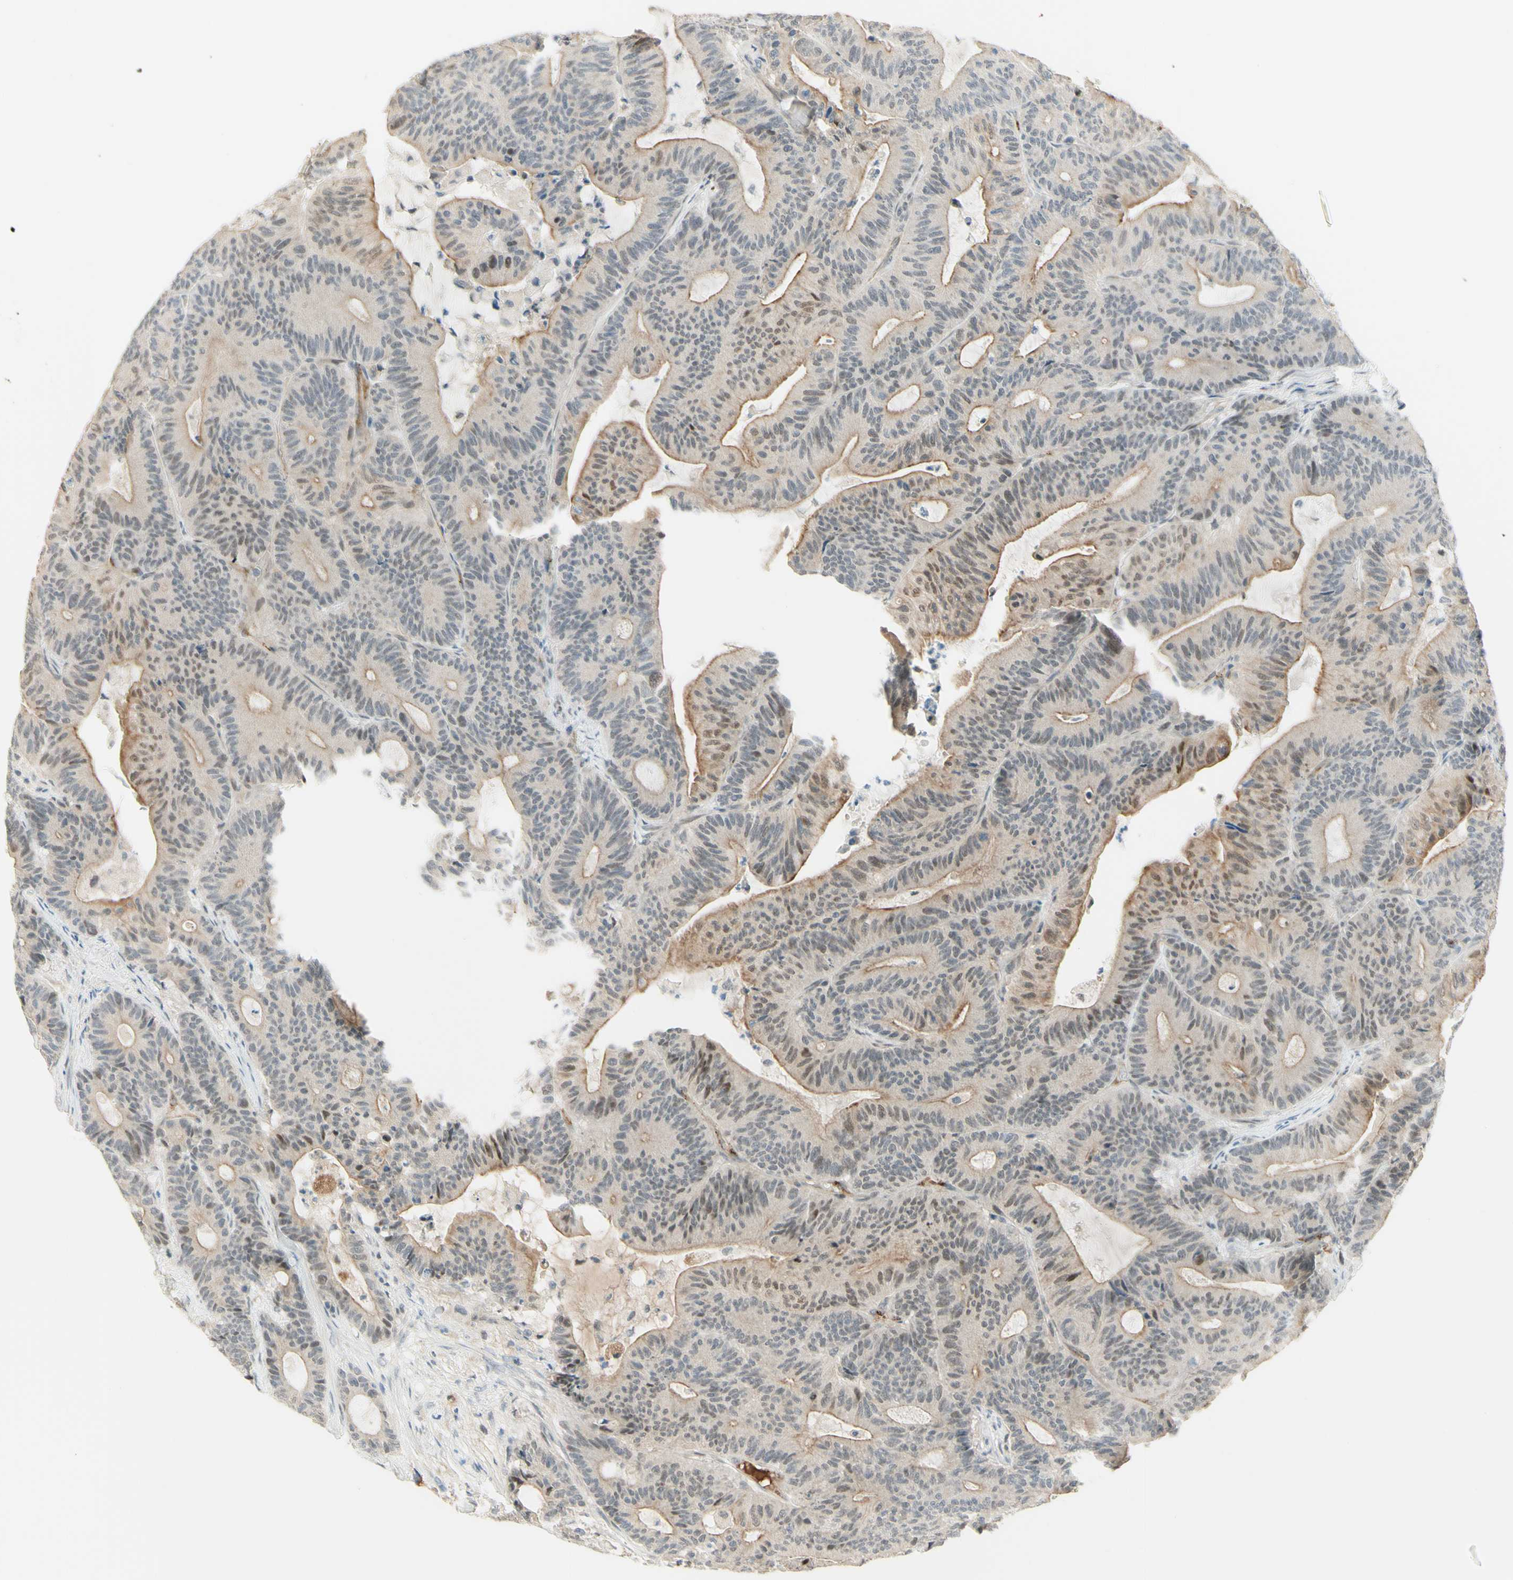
{"staining": {"intensity": "moderate", "quantity": "25%-75%", "location": "cytoplasmic/membranous,nuclear"}, "tissue": "colorectal cancer", "cell_type": "Tumor cells", "image_type": "cancer", "snomed": [{"axis": "morphology", "description": "Adenocarcinoma, NOS"}, {"axis": "topography", "description": "Colon"}], "caption": "A medium amount of moderate cytoplasmic/membranous and nuclear positivity is seen in about 25%-75% of tumor cells in colorectal cancer (adenocarcinoma) tissue.", "gene": "ANGPT2", "patient": {"sex": "female", "age": 84}}